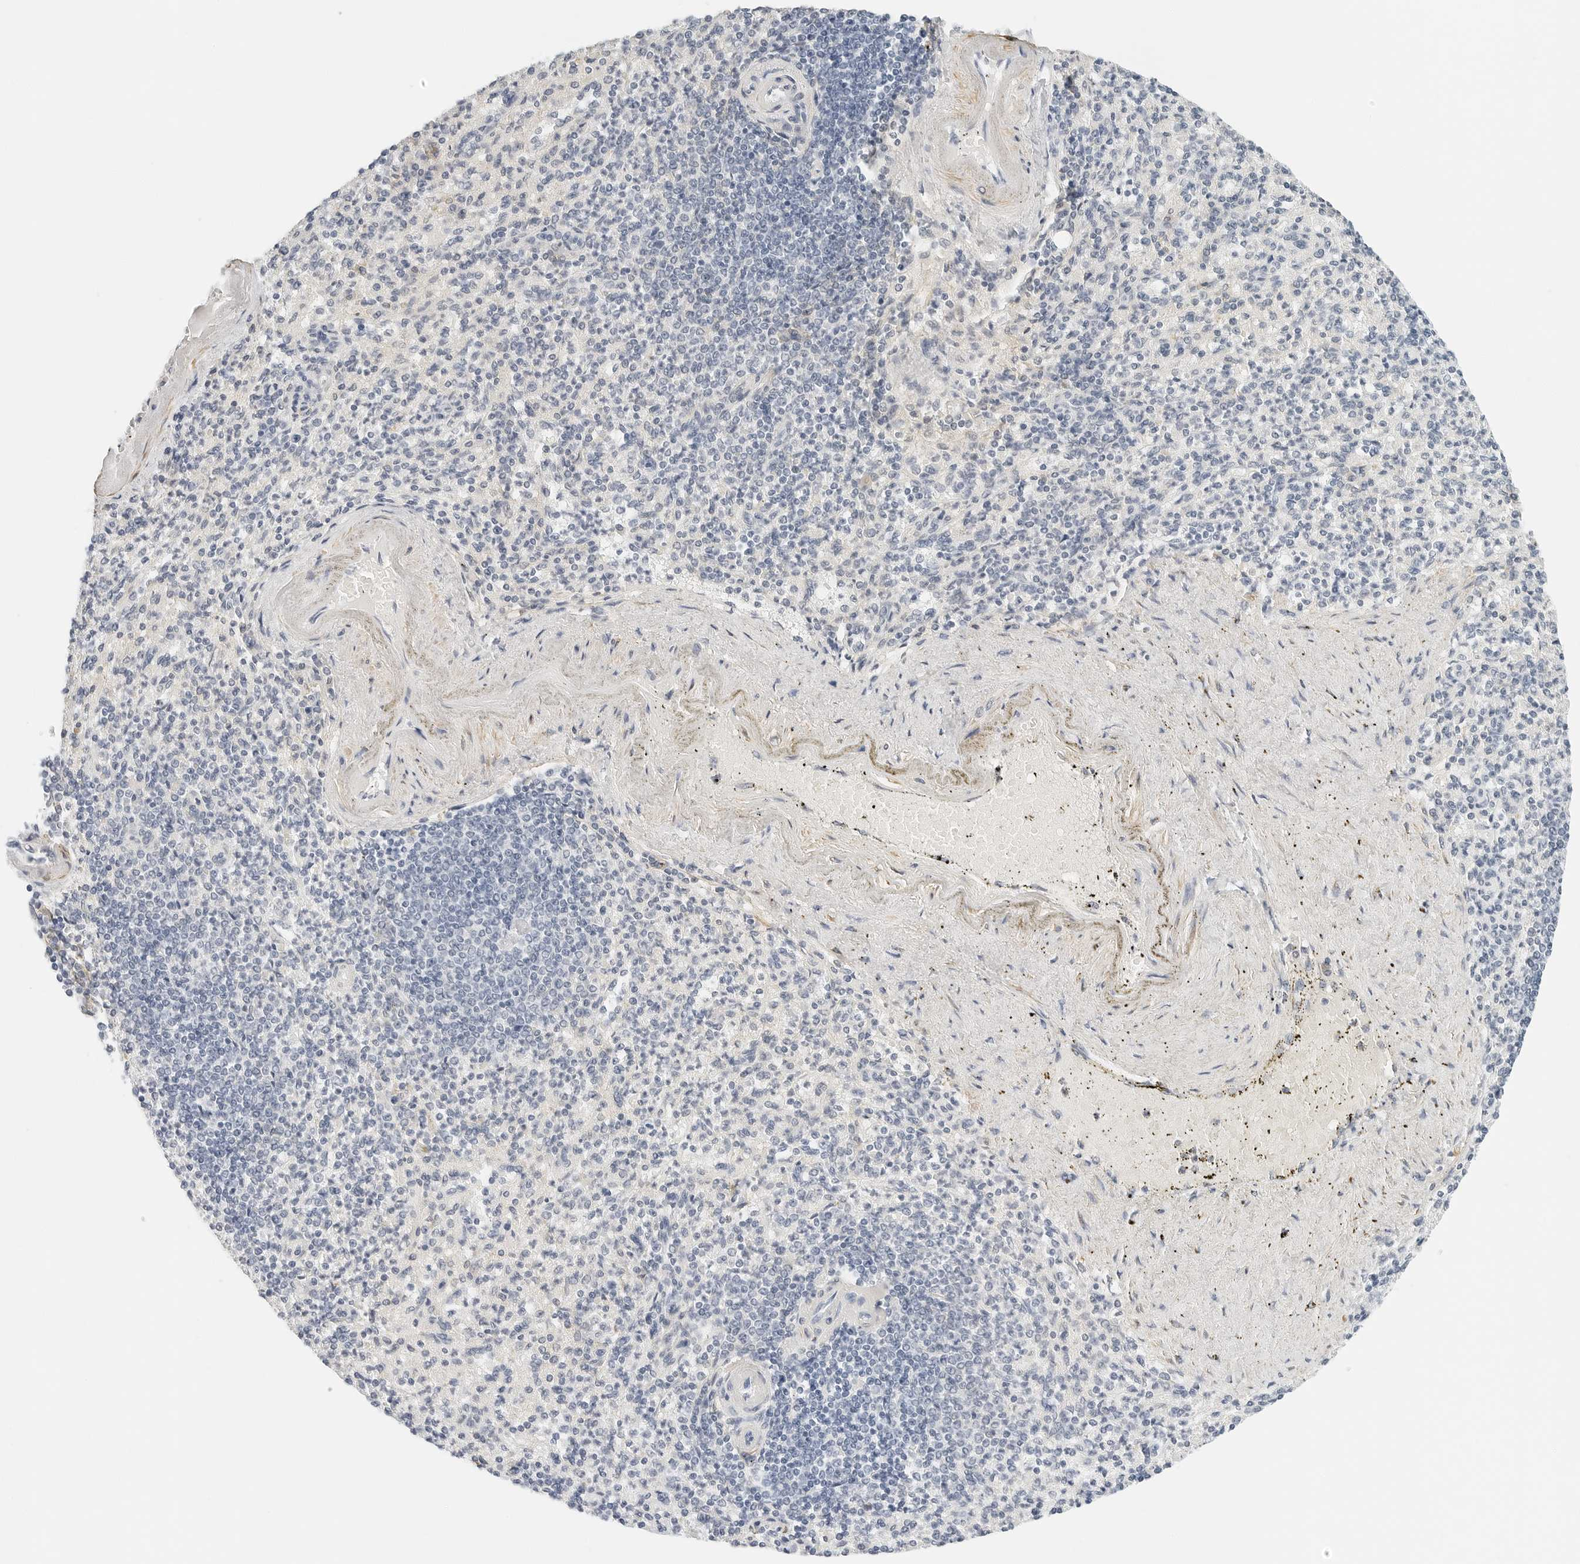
{"staining": {"intensity": "negative", "quantity": "none", "location": "none"}, "tissue": "spleen", "cell_type": "Cells in red pulp", "image_type": "normal", "snomed": [{"axis": "morphology", "description": "Normal tissue, NOS"}, {"axis": "topography", "description": "Spleen"}], "caption": "Histopathology image shows no protein expression in cells in red pulp of unremarkable spleen.", "gene": "PKDCC", "patient": {"sex": "female", "age": 74}}